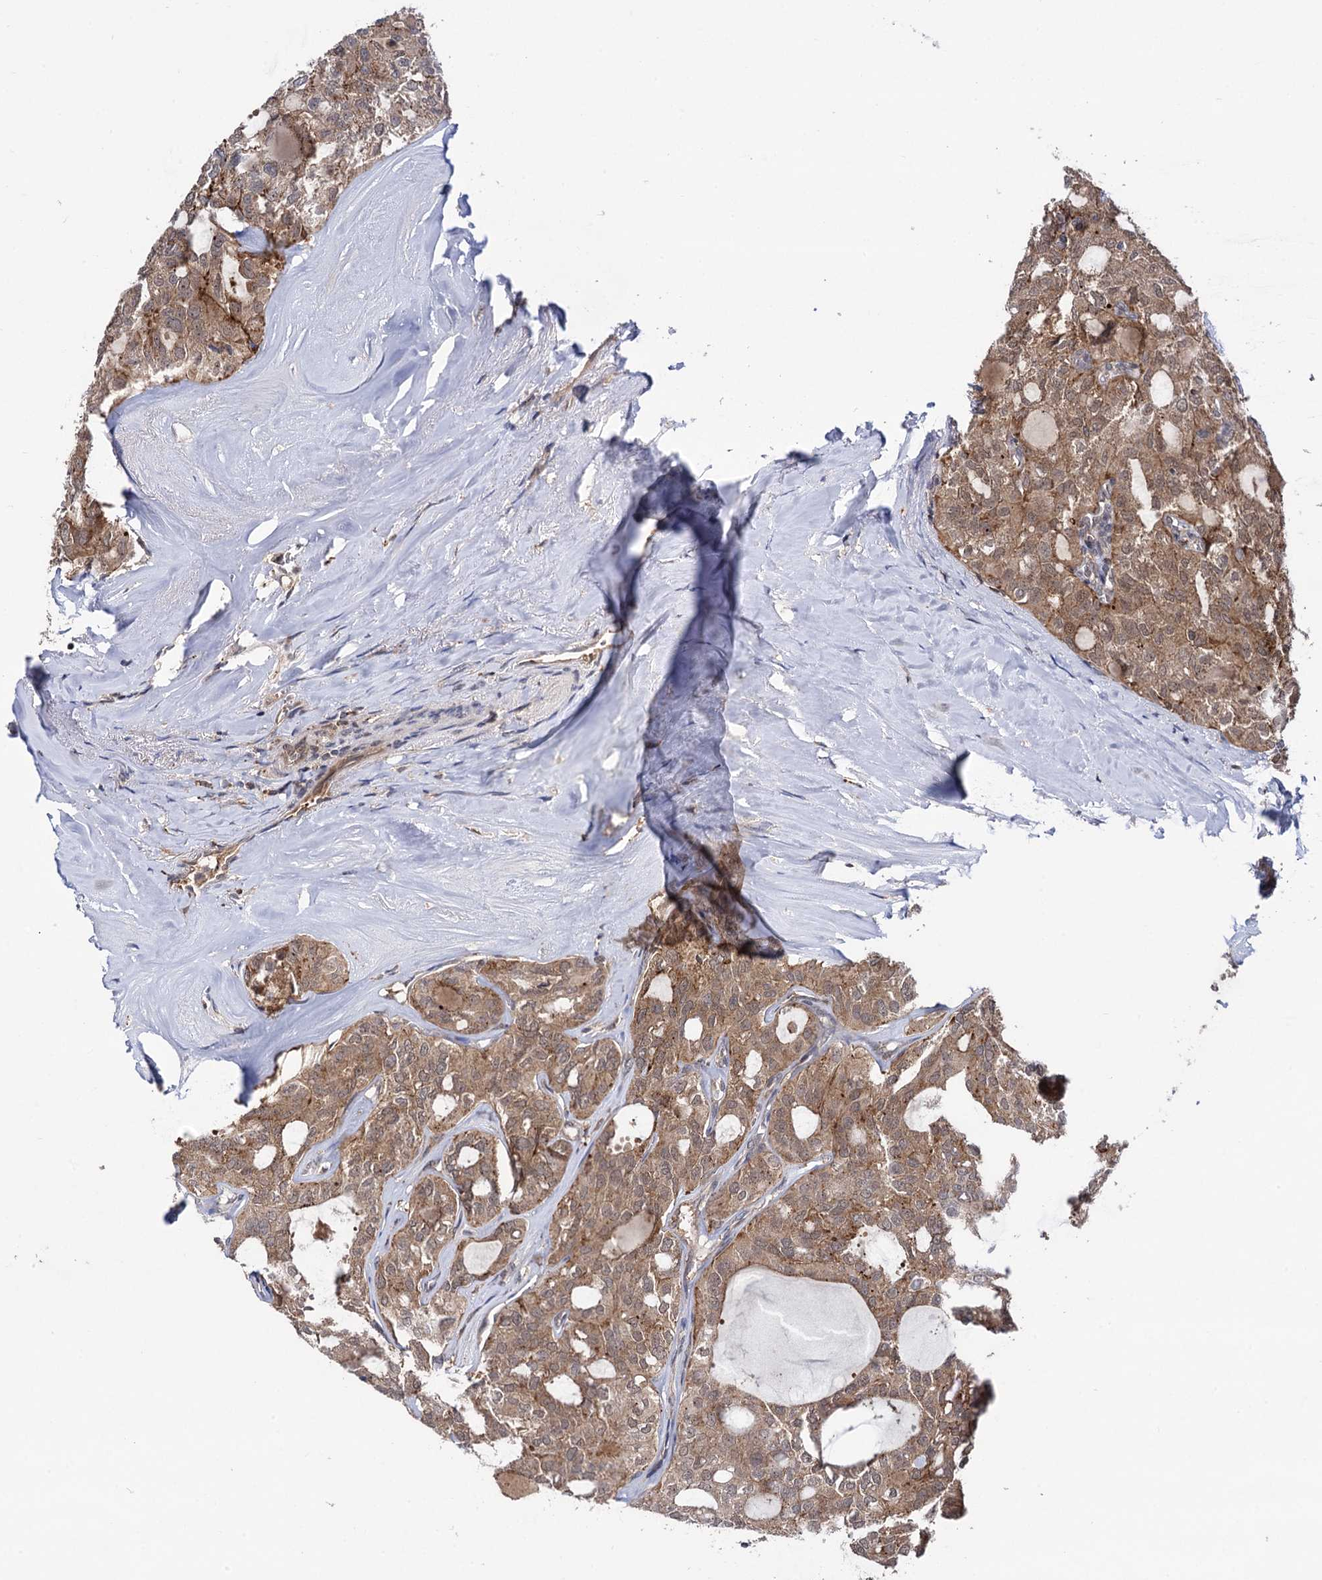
{"staining": {"intensity": "moderate", "quantity": ">75%", "location": "cytoplasmic/membranous"}, "tissue": "thyroid cancer", "cell_type": "Tumor cells", "image_type": "cancer", "snomed": [{"axis": "morphology", "description": "Follicular adenoma carcinoma, NOS"}, {"axis": "topography", "description": "Thyroid gland"}], "caption": "Immunohistochemistry of thyroid cancer displays medium levels of moderate cytoplasmic/membranous expression in approximately >75% of tumor cells.", "gene": "MICAL2", "patient": {"sex": "male", "age": 75}}